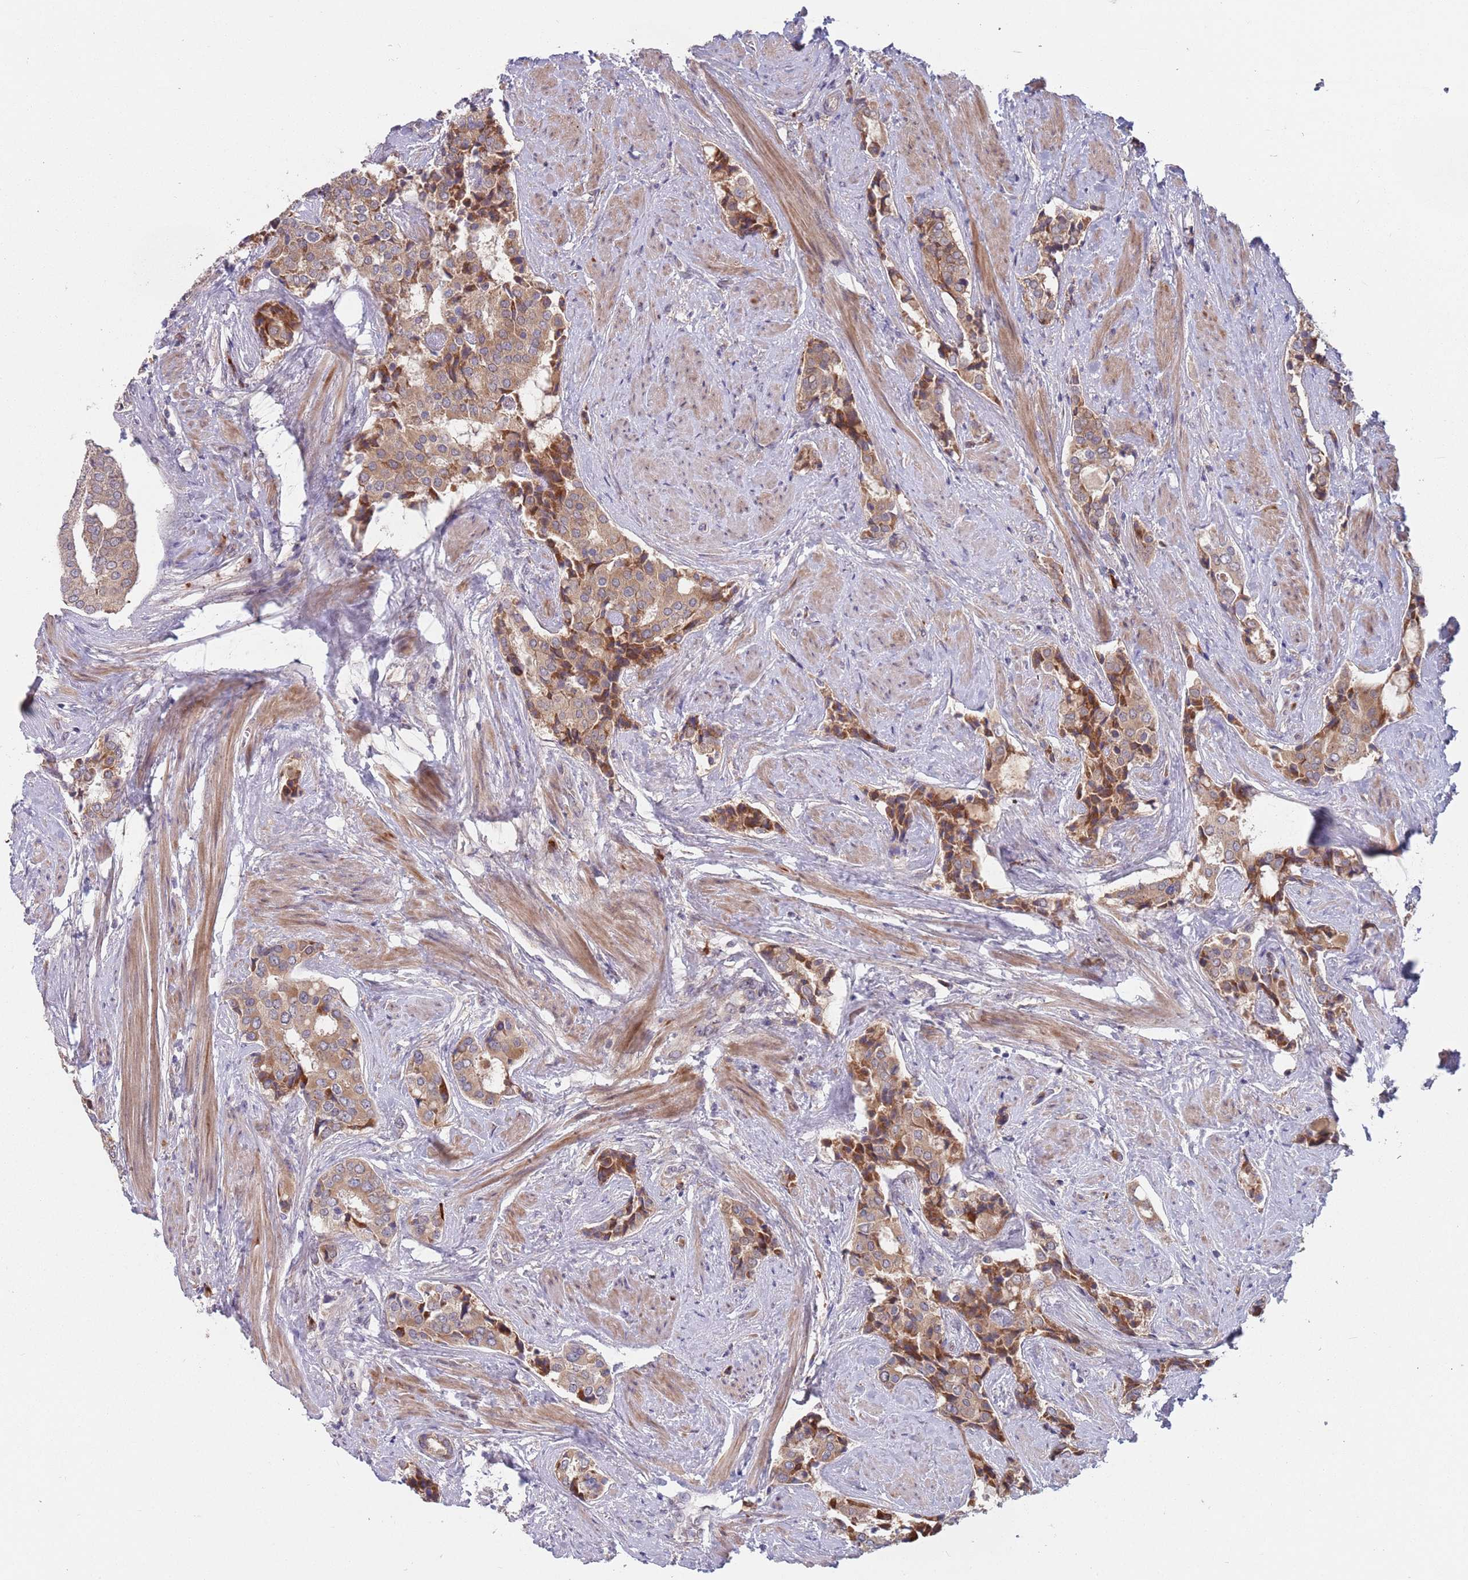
{"staining": {"intensity": "moderate", "quantity": ">75%", "location": "cytoplasmic/membranous"}, "tissue": "prostate cancer", "cell_type": "Tumor cells", "image_type": "cancer", "snomed": [{"axis": "morphology", "description": "Adenocarcinoma, High grade"}, {"axis": "topography", "description": "Prostate"}], "caption": "Immunohistochemistry (DAB) staining of human adenocarcinoma (high-grade) (prostate) reveals moderate cytoplasmic/membranous protein expression in about >75% of tumor cells.", "gene": "ZNF140", "patient": {"sex": "male", "age": 71}}